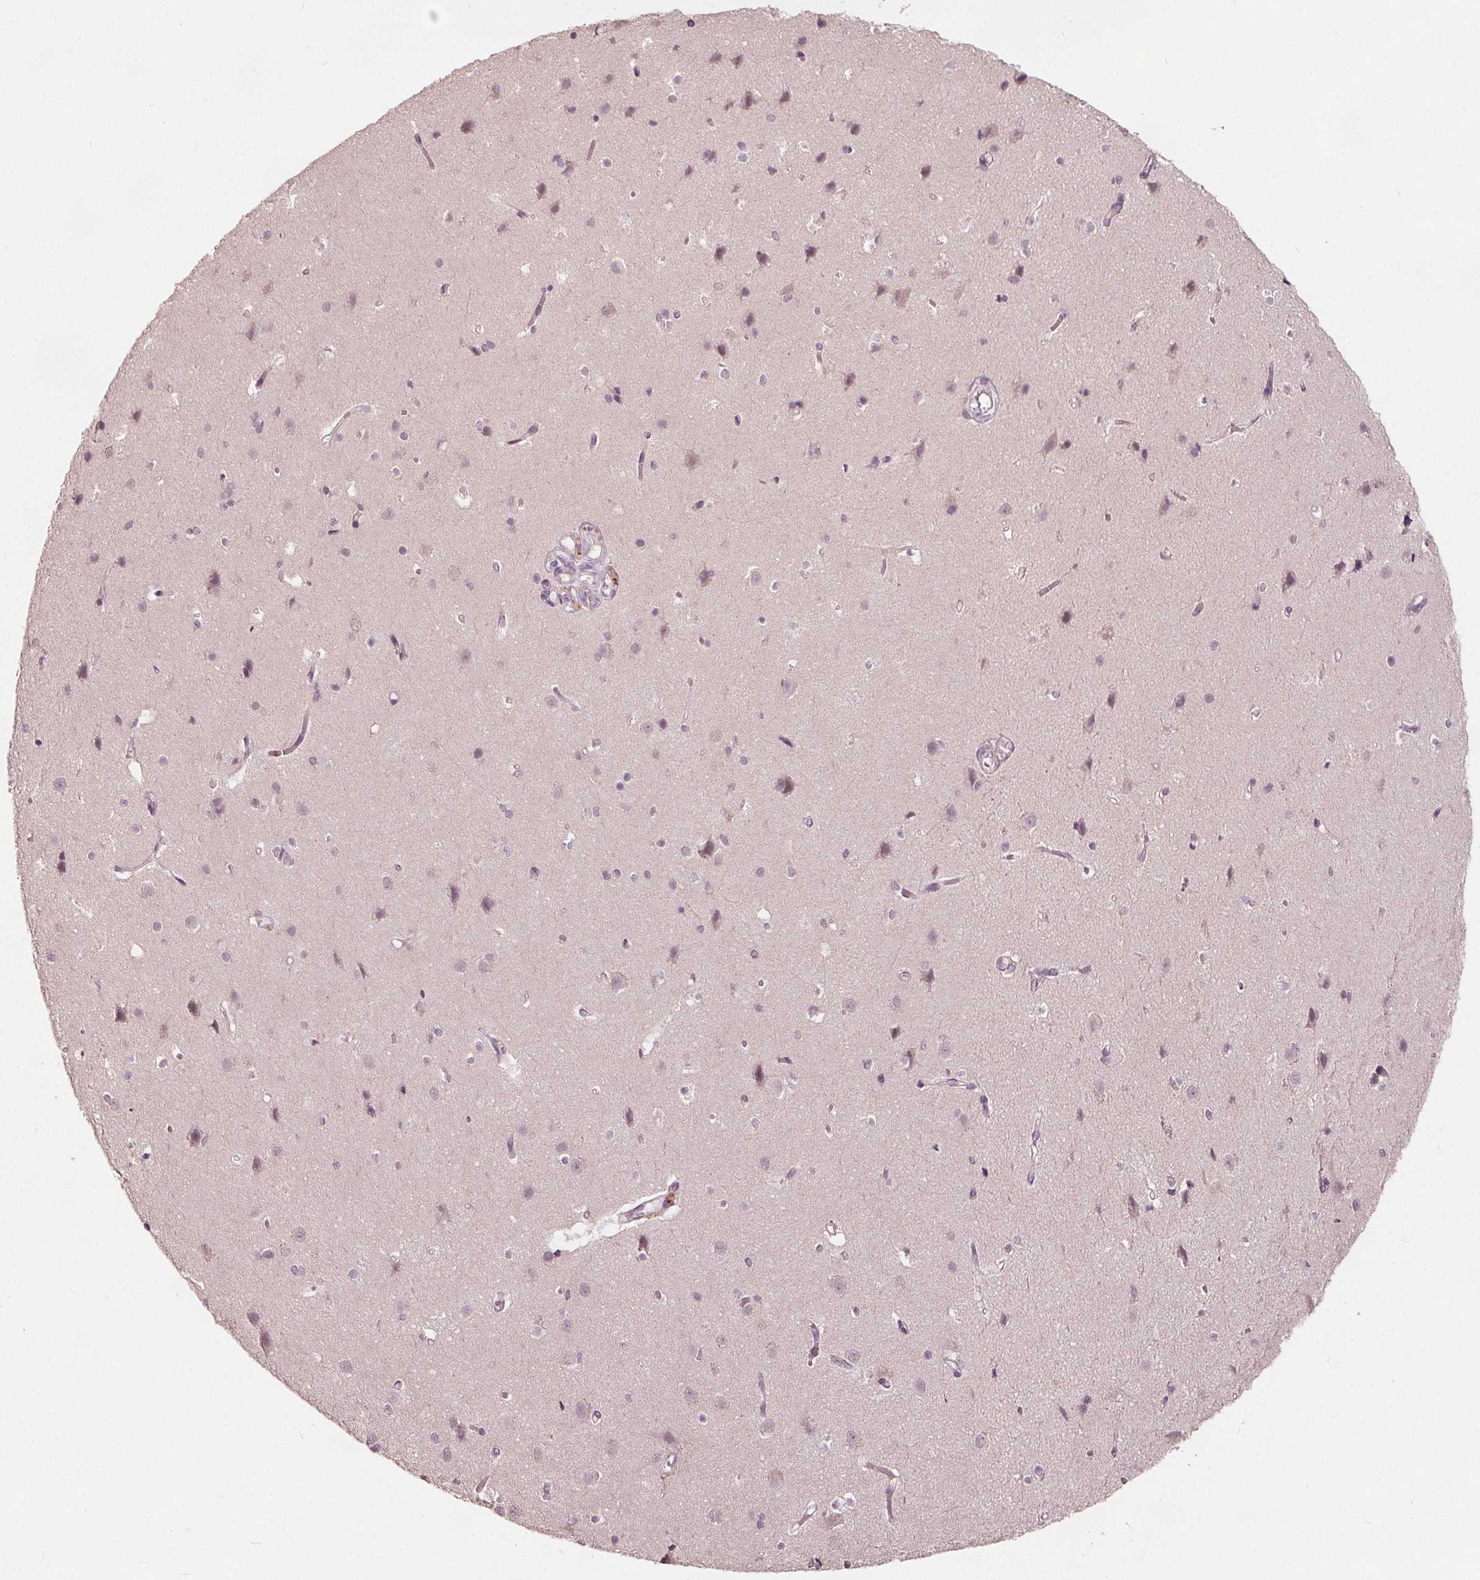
{"staining": {"intensity": "negative", "quantity": "none", "location": "none"}, "tissue": "cerebral cortex", "cell_type": "Endothelial cells", "image_type": "normal", "snomed": [{"axis": "morphology", "description": "Normal tissue, NOS"}, {"axis": "topography", "description": "Cerebral cortex"}], "caption": "Immunohistochemistry image of unremarkable cerebral cortex: human cerebral cortex stained with DAB demonstrates no significant protein expression in endothelial cells. (DAB immunohistochemistry (IHC), high magnification).", "gene": "NPC1L1", "patient": {"sex": "male", "age": 37}}